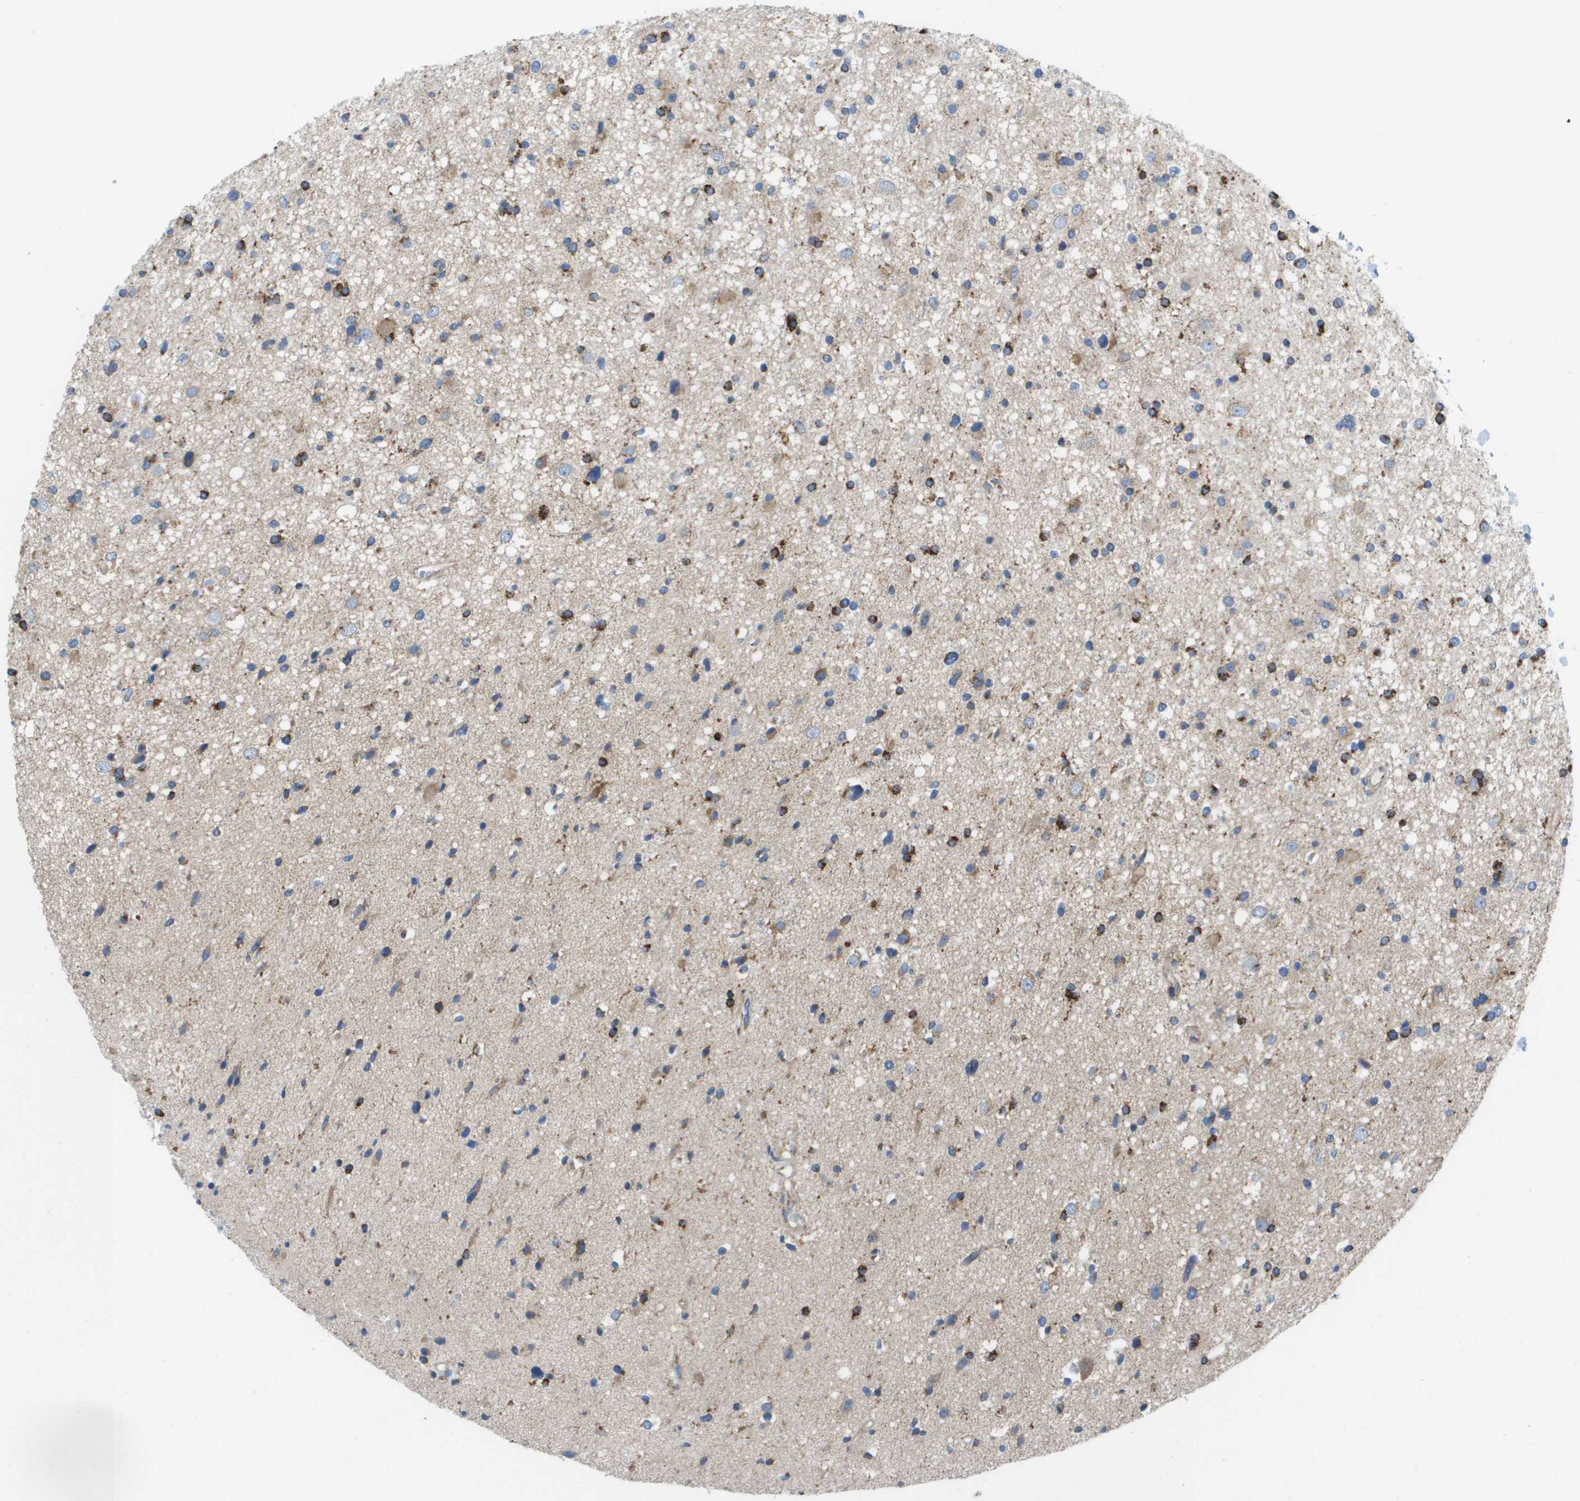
{"staining": {"intensity": "strong", "quantity": "<25%", "location": "cytoplasmic/membranous"}, "tissue": "glioma", "cell_type": "Tumor cells", "image_type": "cancer", "snomed": [{"axis": "morphology", "description": "Glioma, malignant, High grade"}, {"axis": "topography", "description": "Brain"}], "caption": "Tumor cells reveal medium levels of strong cytoplasmic/membranous staining in about <25% of cells in human glioma.", "gene": "FIS1", "patient": {"sex": "male", "age": 33}}